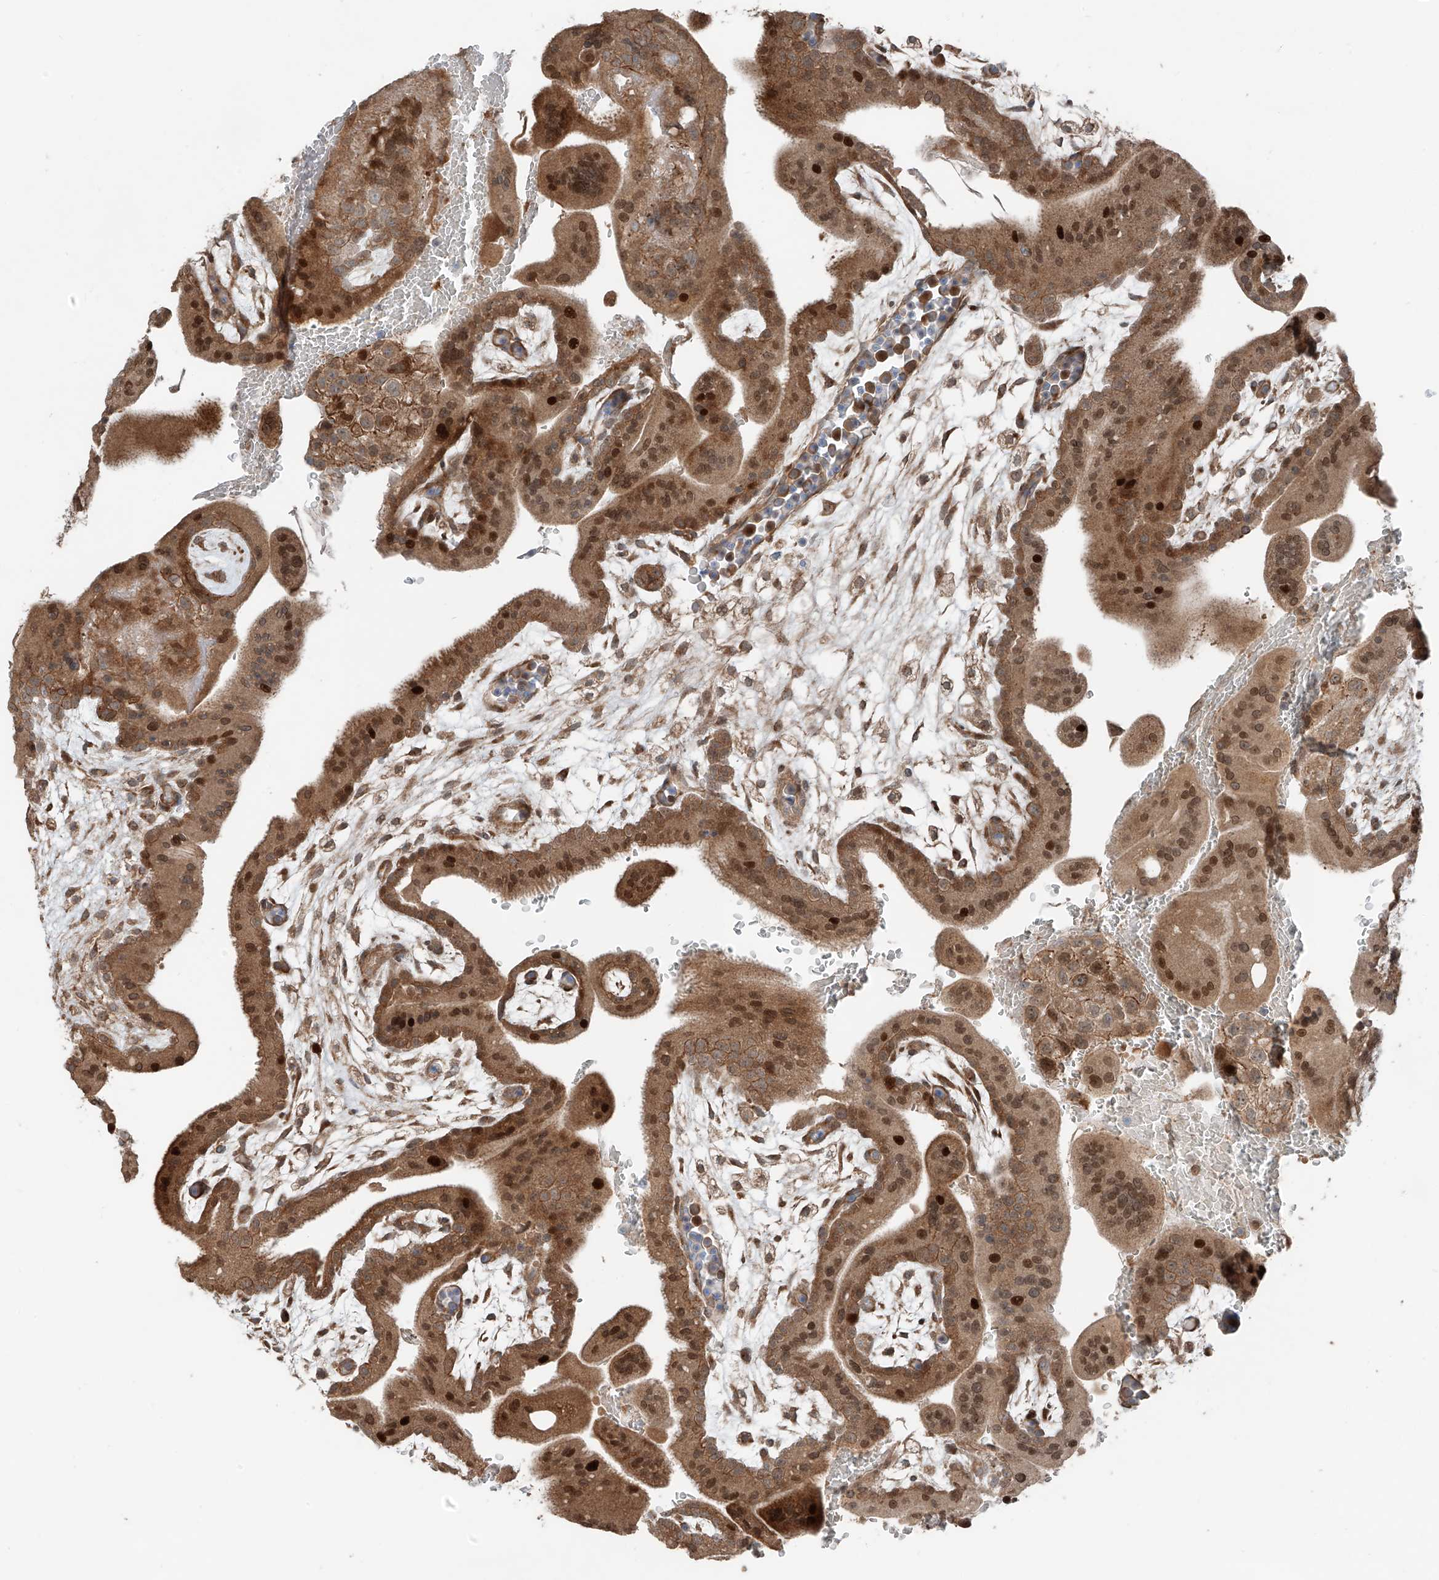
{"staining": {"intensity": "strong", "quantity": ">75%", "location": "cytoplasmic/membranous,nuclear"}, "tissue": "placenta", "cell_type": "Decidual cells", "image_type": "normal", "snomed": [{"axis": "morphology", "description": "Normal tissue, NOS"}, {"axis": "topography", "description": "Placenta"}], "caption": "Immunohistochemical staining of normal placenta exhibits >75% levels of strong cytoplasmic/membranous,nuclear protein positivity in about >75% of decidual cells.", "gene": "CEP162", "patient": {"sex": "female", "age": 35}}